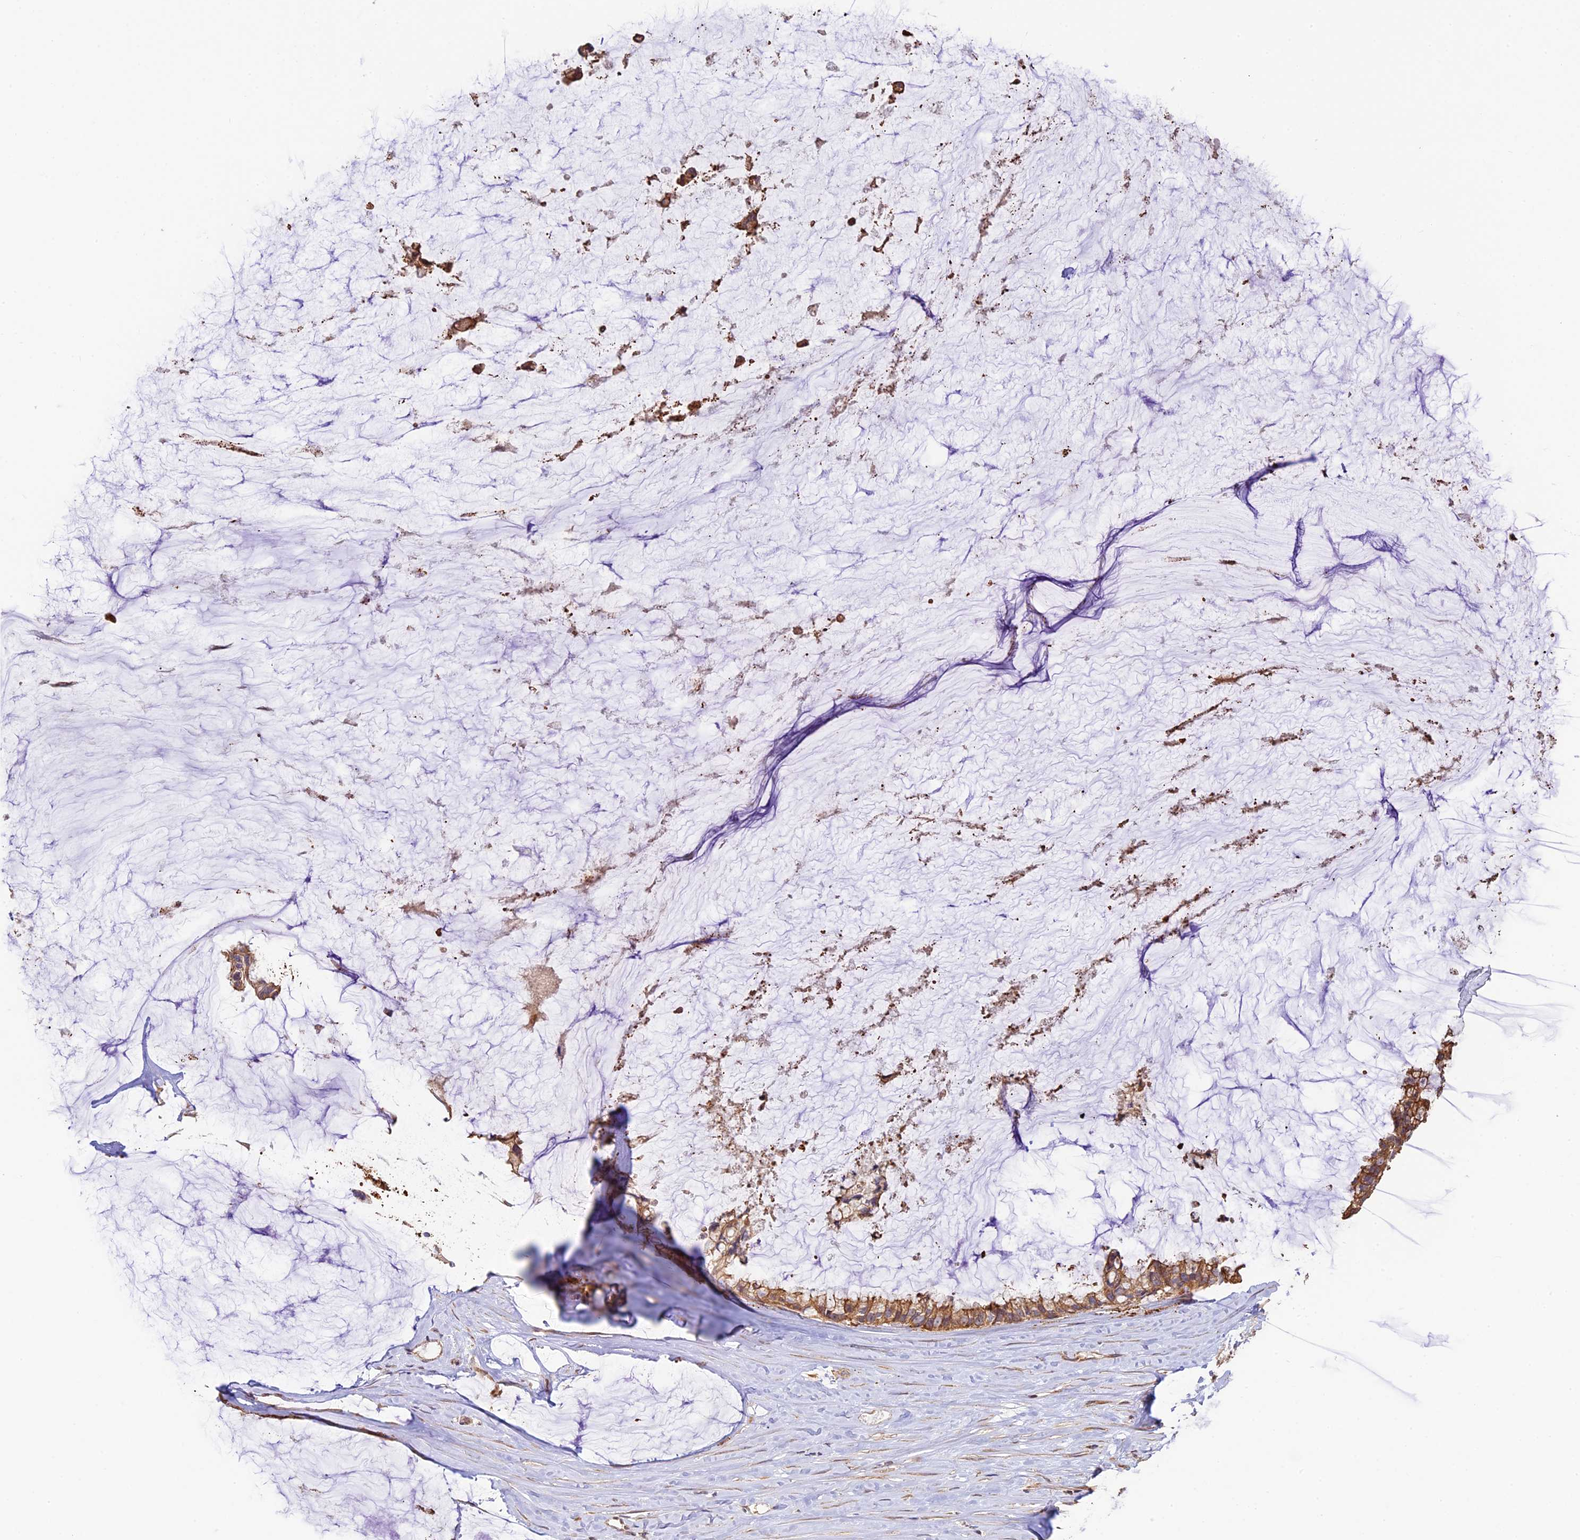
{"staining": {"intensity": "moderate", "quantity": ">75%", "location": "cytoplasmic/membranous"}, "tissue": "ovarian cancer", "cell_type": "Tumor cells", "image_type": "cancer", "snomed": [{"axis": "morphology", "description": "Cystadenocarcinoma, mucinous, NOS"}, {"axis": "topography", "description": "Ovary"}], "caption": "Human ovarian cancer (mucinous cystadenocarcinoma) stained for a protein (brown) reveals moderate cytoplasmic/membranous positive positivity in approximately >75% of tumor cells.", "gene": "BCAS4", "patient": {"sex": "female", "age": 39}}